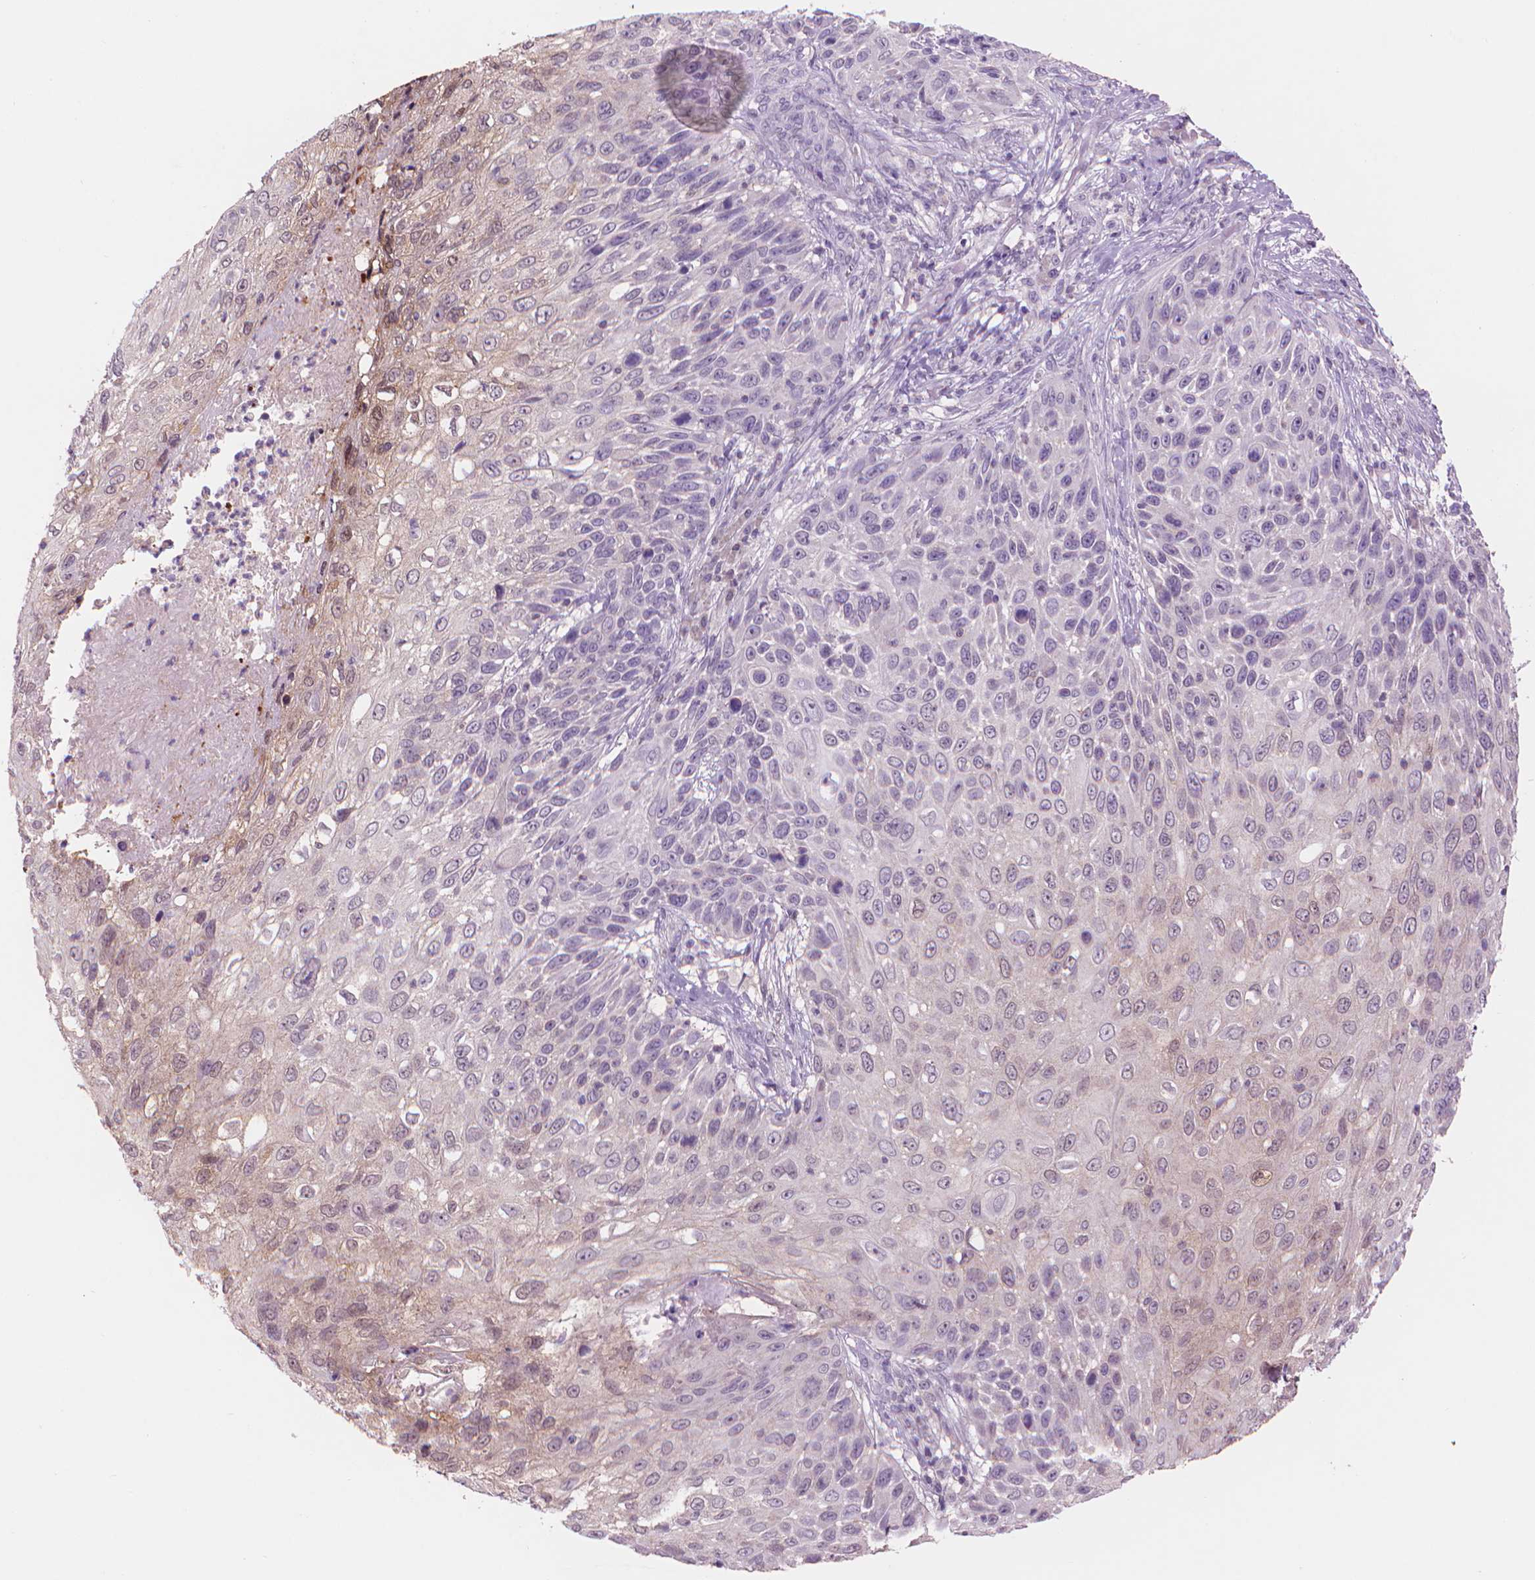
{"staining": {"intensity": "negative", "quantity": "none", "location": "none"}, "tissue": "skin cancer", "cell_type": "Tumor cells", "image_type": "cancer", "snomed": [{"axis": "morphology", "description": "Squamous cell carcinoma, NOS"}, {"axis": "topography", "description": "Skin"}], "caption": "Protein analysis of skin cancer shows no significant positivity in tumor cells.", "gene": "ENO2", "patient": {"sex": "male", "age": 92}}